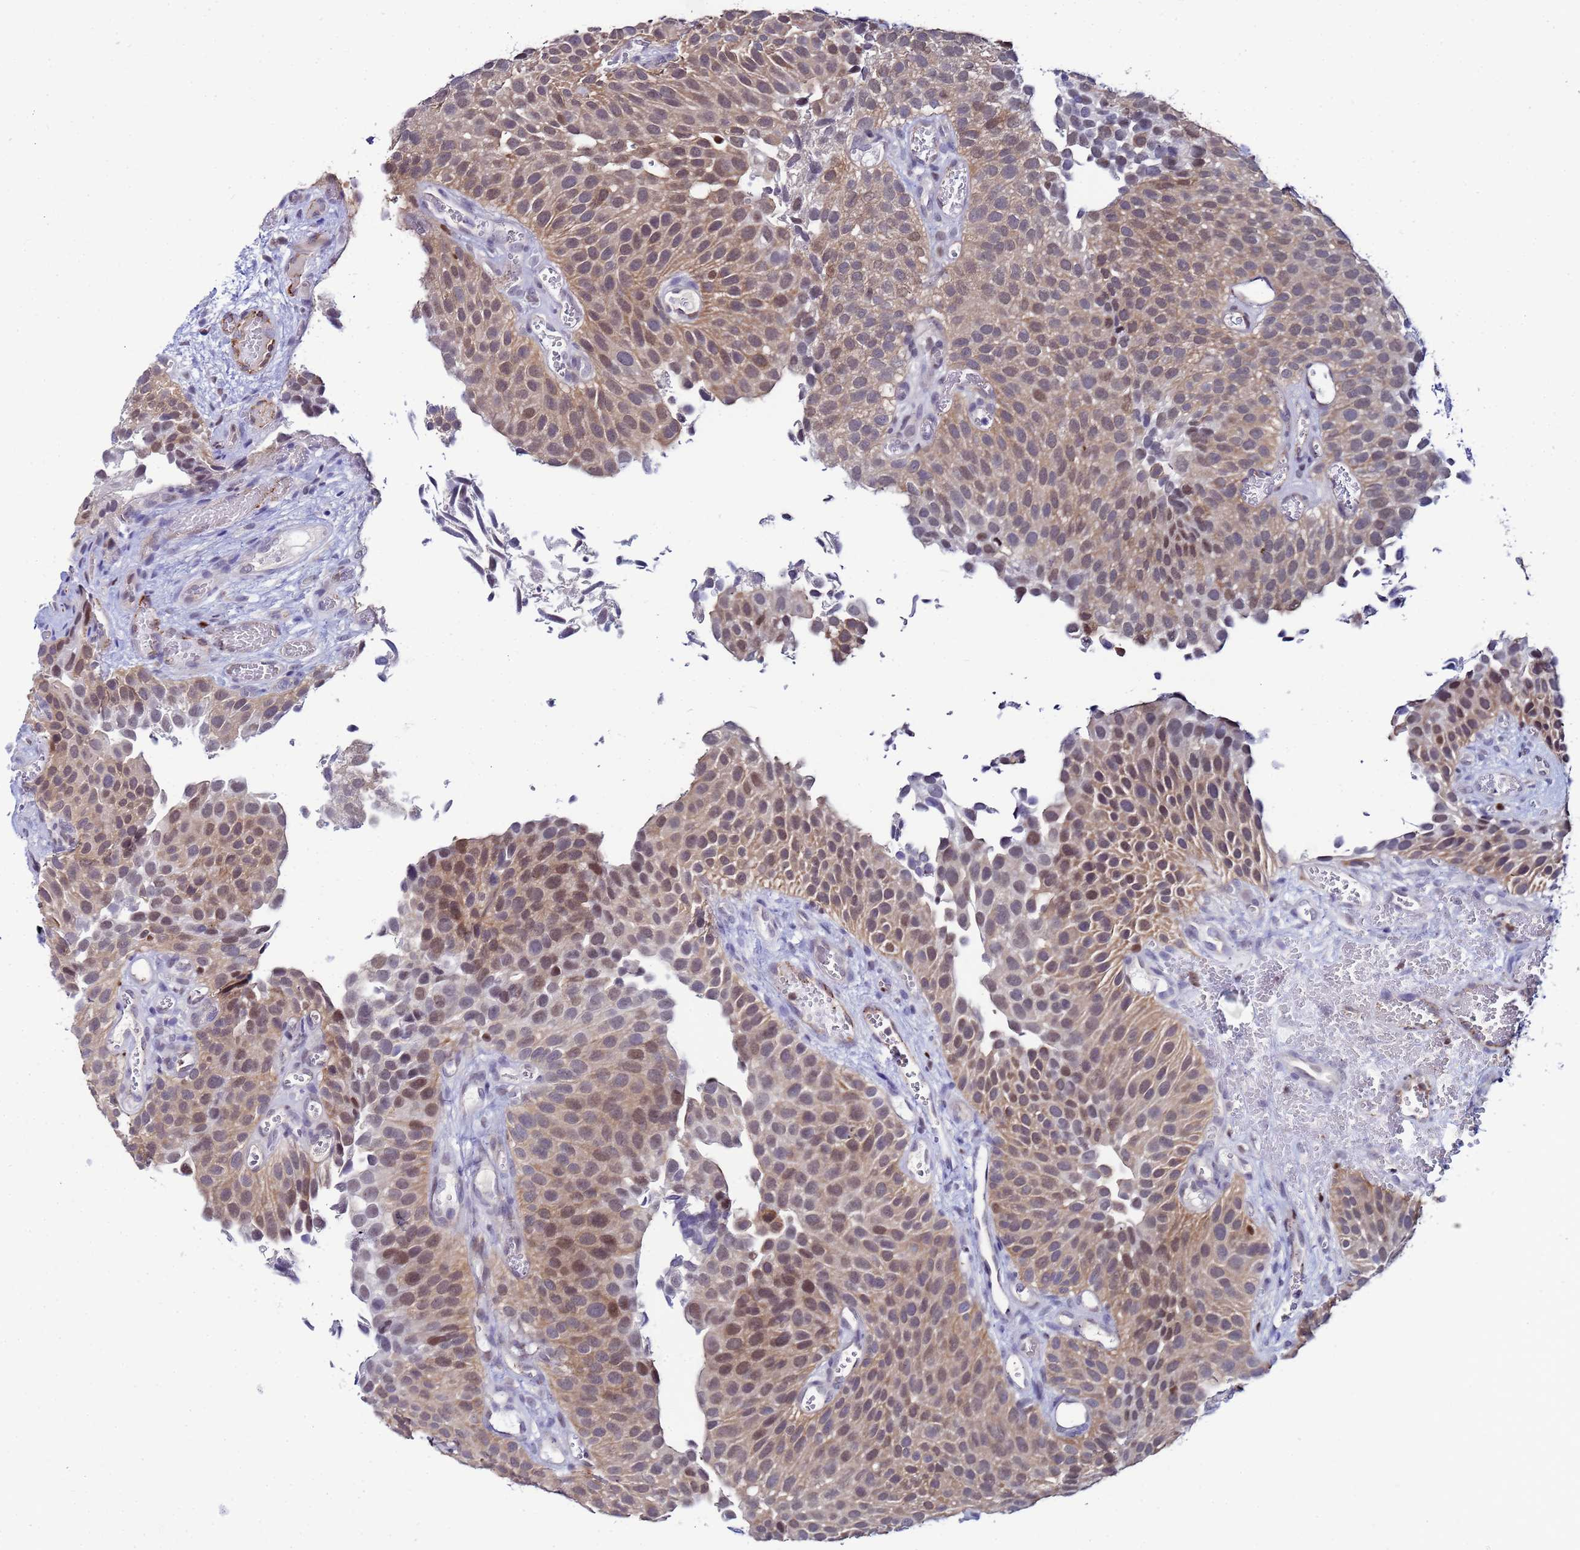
{"staining": {"intensity": "moderate", "quantity": "25%-75%", "location": "cytoplasmic/membranous,nuclear"}, "tissue": "urothelial cancer", "cell_type": "Tumor cells", "image_type": "cancer", "snomed": [{"axis": "morphology", "description": "Urothelial carcinoma, Low grade"}, {"axis": "topography", "description": "Urinary bladder"}], "caption": "This is an image of immunohistochemistry staining of low-grade urothelial carcinoma, which shows moderate positivity in the cytoplasmic/membranous and nuclear of tumor cells.", "gene": "SLC25A37", "patient": {"sex": "male", "age": 89}}